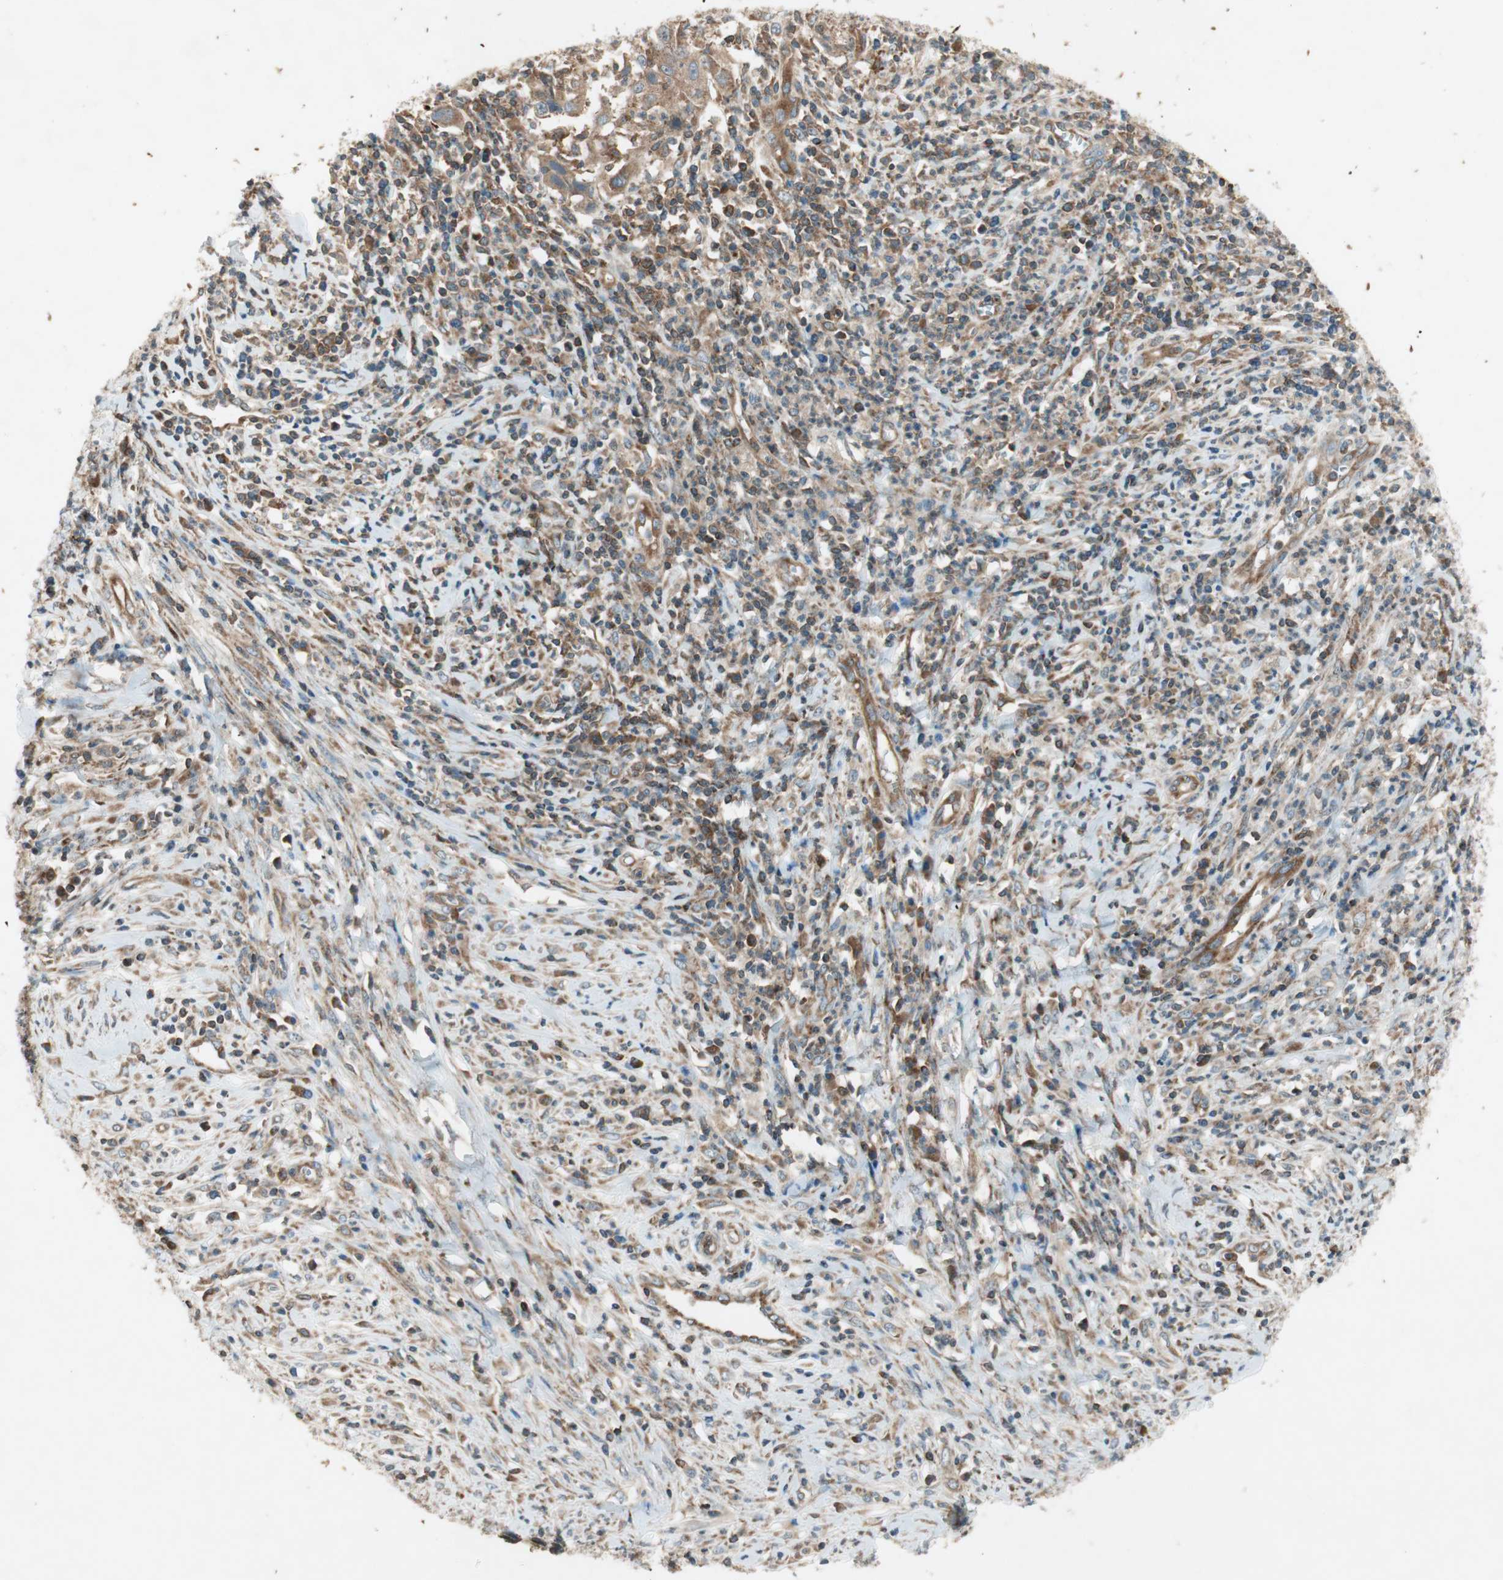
{"staining": {"intensity": "moderate", "quantity": ">75%", "location": "cytoplasmic/membranous"}, "tissue": "cervical cancer", "cell_type": "Tumor cells", "image_type": "cancer", "snomed": [{"axis": "morphology", "description": "Squamous cell carcinoma, NOS"}, {"axis": "topography", "description": "Cervix"}], "caption": "This micrograph shows immunohistochemistry staining of cervical squamous cell carcinoma, with medium moderate cytoplasmic/membranous staining in approximately >75% of tumor cells.", "gene": "CHADL", "patient": {"sex": "female", "age": 32}}